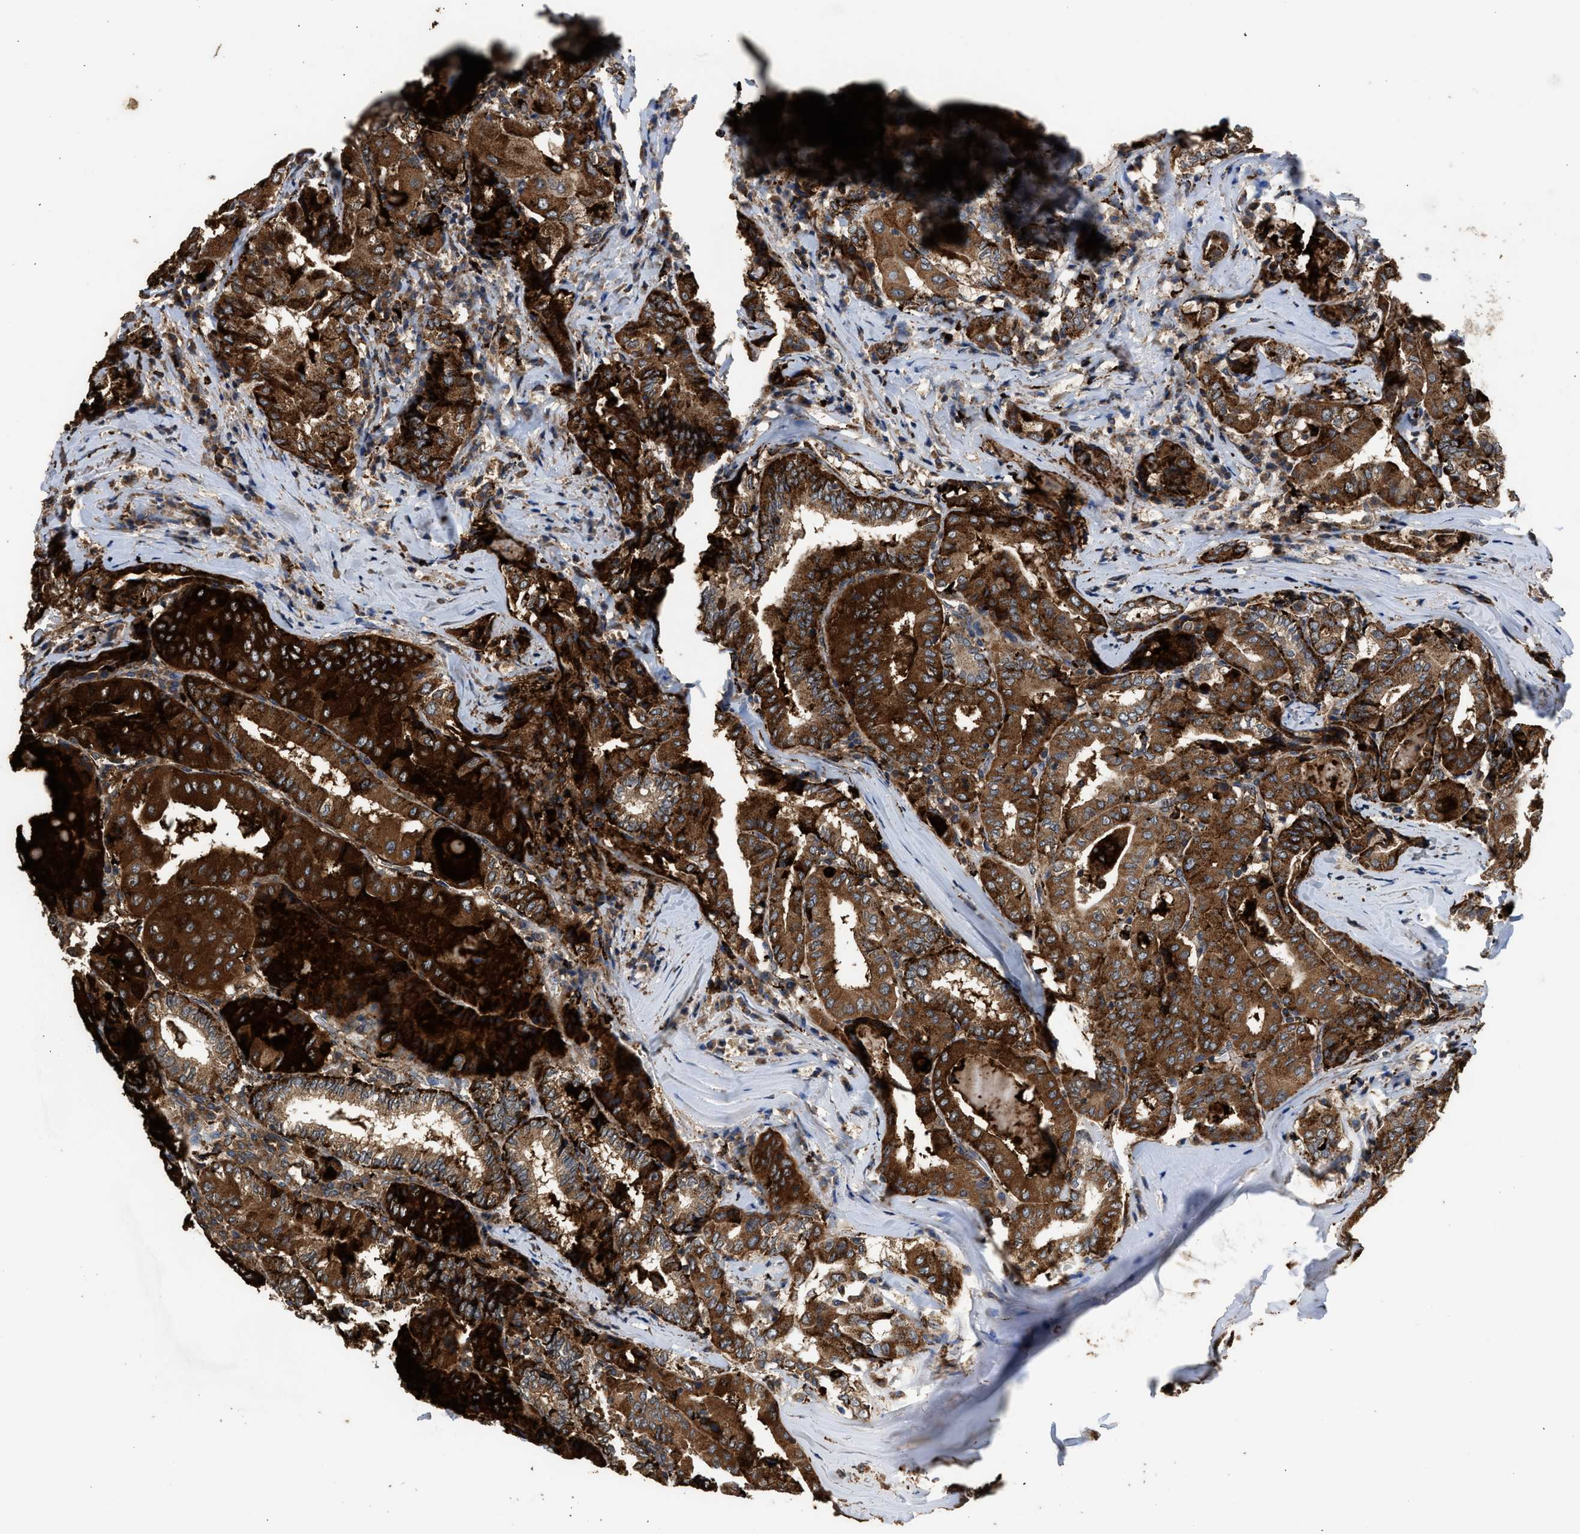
{"staining": {"intensity": "strong", "quantity": ">75%", "location": "cytoplasmic/membranous"}, "tissue": "thyroid cancer", "cell_type": "Tumor cells", "image_type": "cancer", "snomed": [{"axis": "morphology", "description": "Papillary adenocarcinoma, NOS"}, {"axis": "topography", "description": "Thyroid gland"}], "caption": "Thyroid cancer tissue exhibits strong cytoplasmic/membranous expression in approximately >75% of tumor cells, visualized by immunohistochemistry.", "gene": "CTSV", "patient": {"sex": "female", "age": 42}}